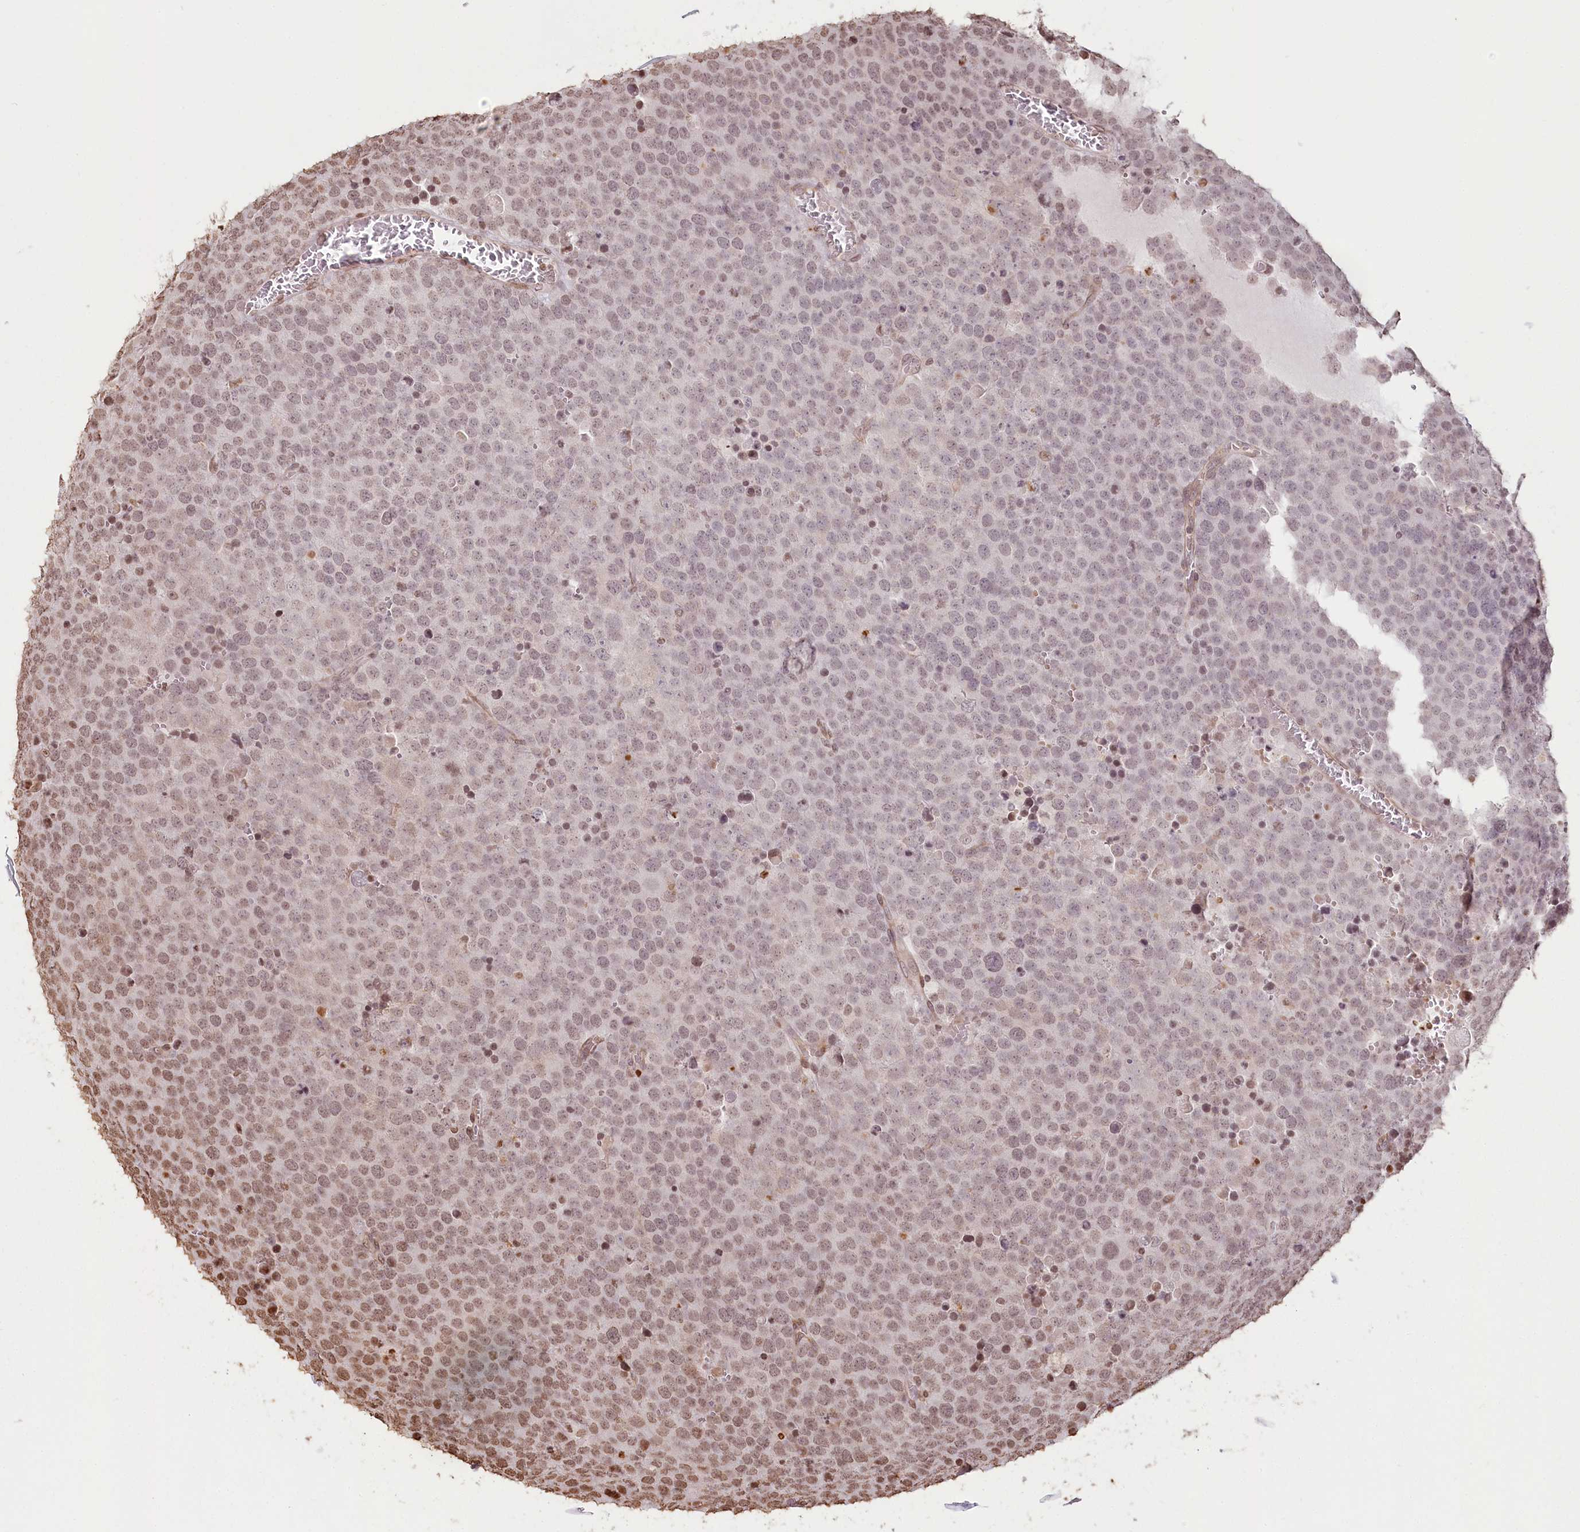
{"staining": {"intensity": "moderate", "quantity": "25%-75%", "location": "nuclear"}, "tissue": "testis cancer", "cell_type": "Tumor cells", "image_type": "cancer", "snomed": [{"axis": "morphology", "description": "Seminoma, NOS"}, {"axis": "topography", "description": "Testis"}], "caption": "Protein staining by immunohistochemistry demonstrates moderate nuclear staining in about 25%-75% of tumor cells in testis seminoma. Nuclei are stained in blue.", "gene": "FAM13A", "patient": {"sex": "male", "age": 71}}